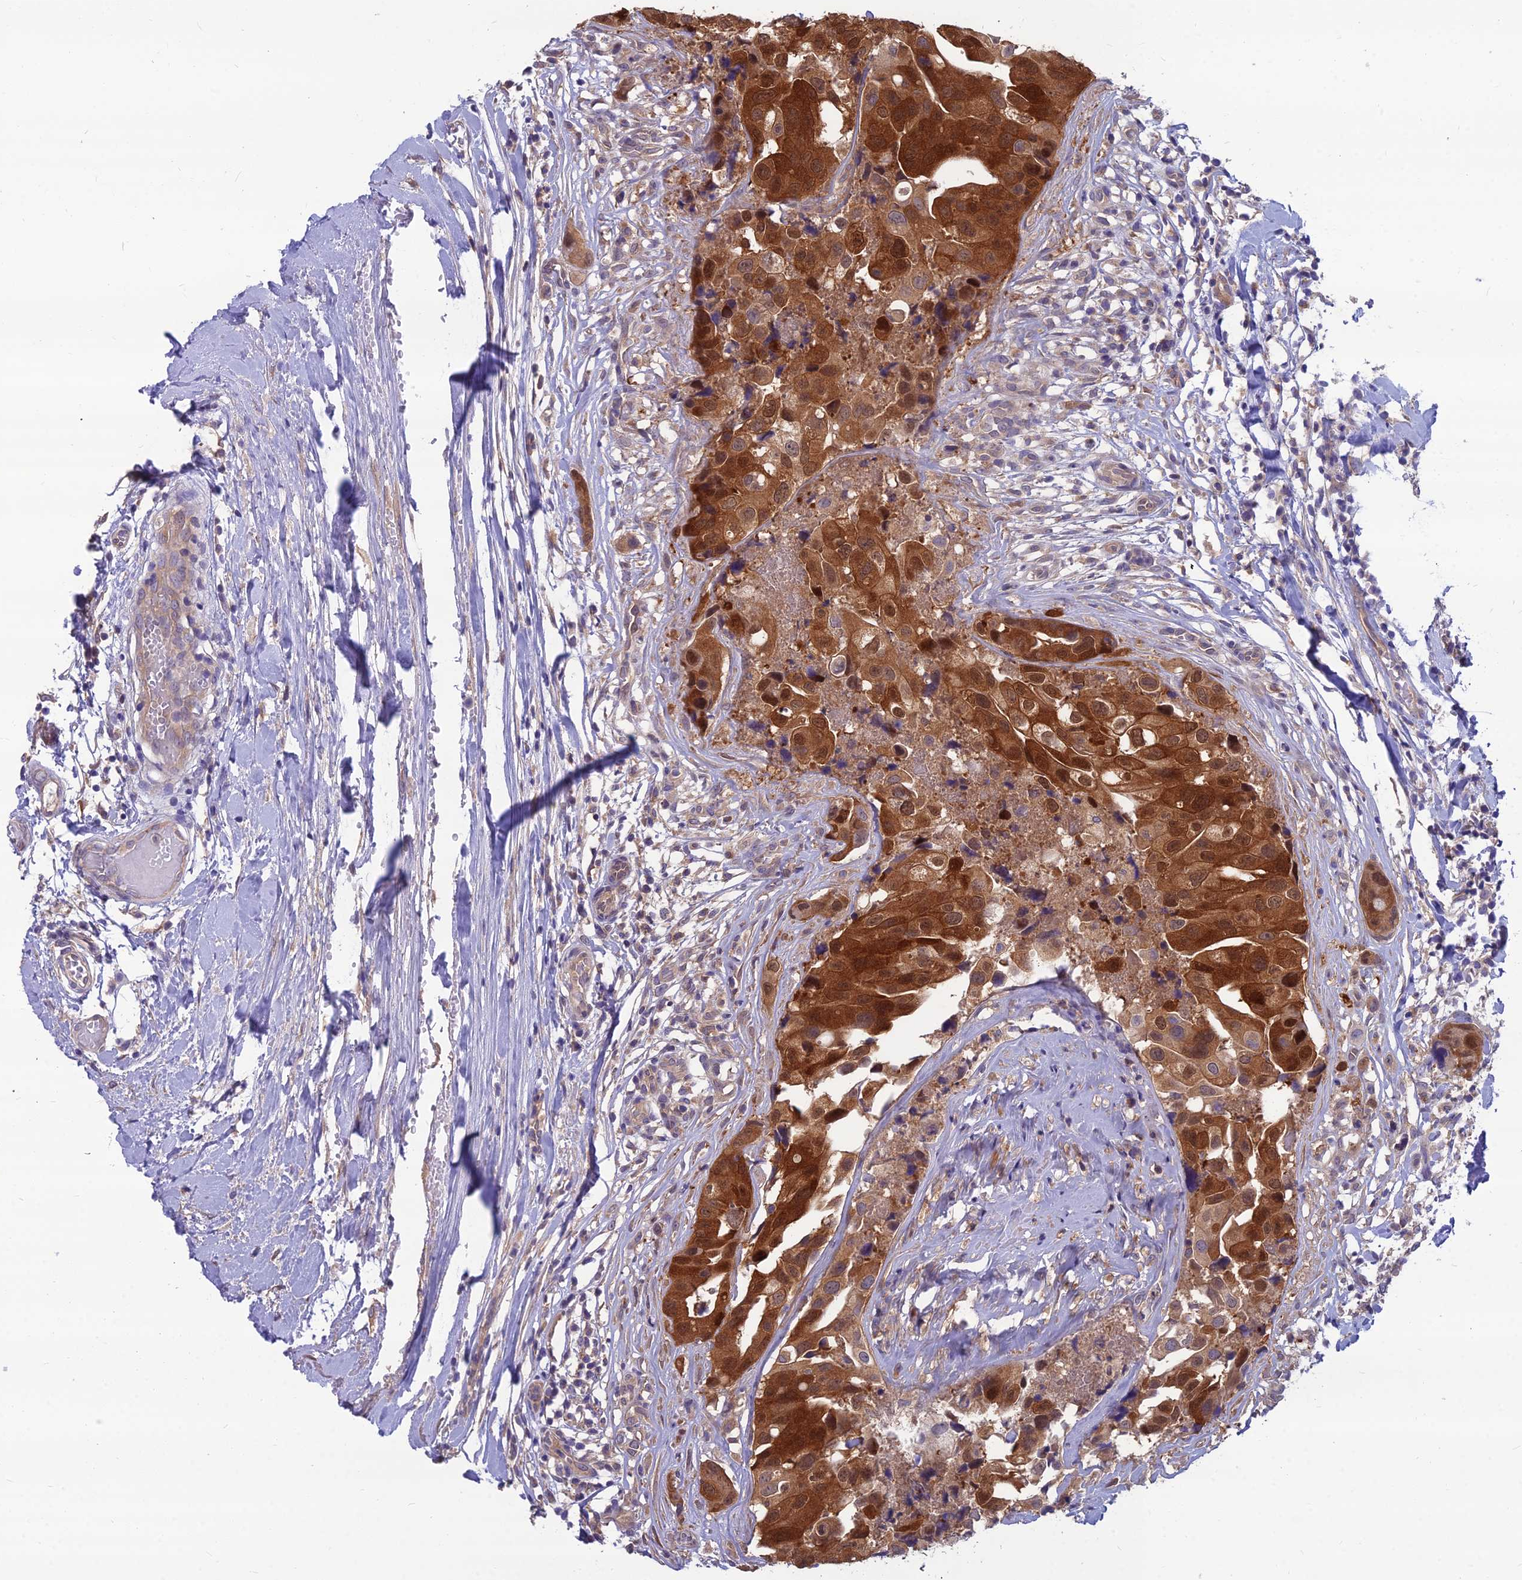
{"staining": {"intensity": "strong", "quantity": ">75%", "location": "cytoplasmic/membranous,nuclear"}, "tissue": "head and neck cancer", "cell_type": "Tumor cells", "image_type": "cancer", "snomed": [{"axis": "morphology", "description": "Adenocarcinoma, NOS"}, {"axis": "morphology", "description": "Adenocarcinoma, metastatic, NOS"}, {"axis": "topography", "description": "Head-Neck"}], "caption": "A micrograph of head and neck cancer (metastatic adenocarcinoma) stained for a protein reveals strong cytoplasmic/membranous and nuclear brown staining in tumor cells.", "gene": "MVD", "patient": {"sex": "male", "age": 75}}